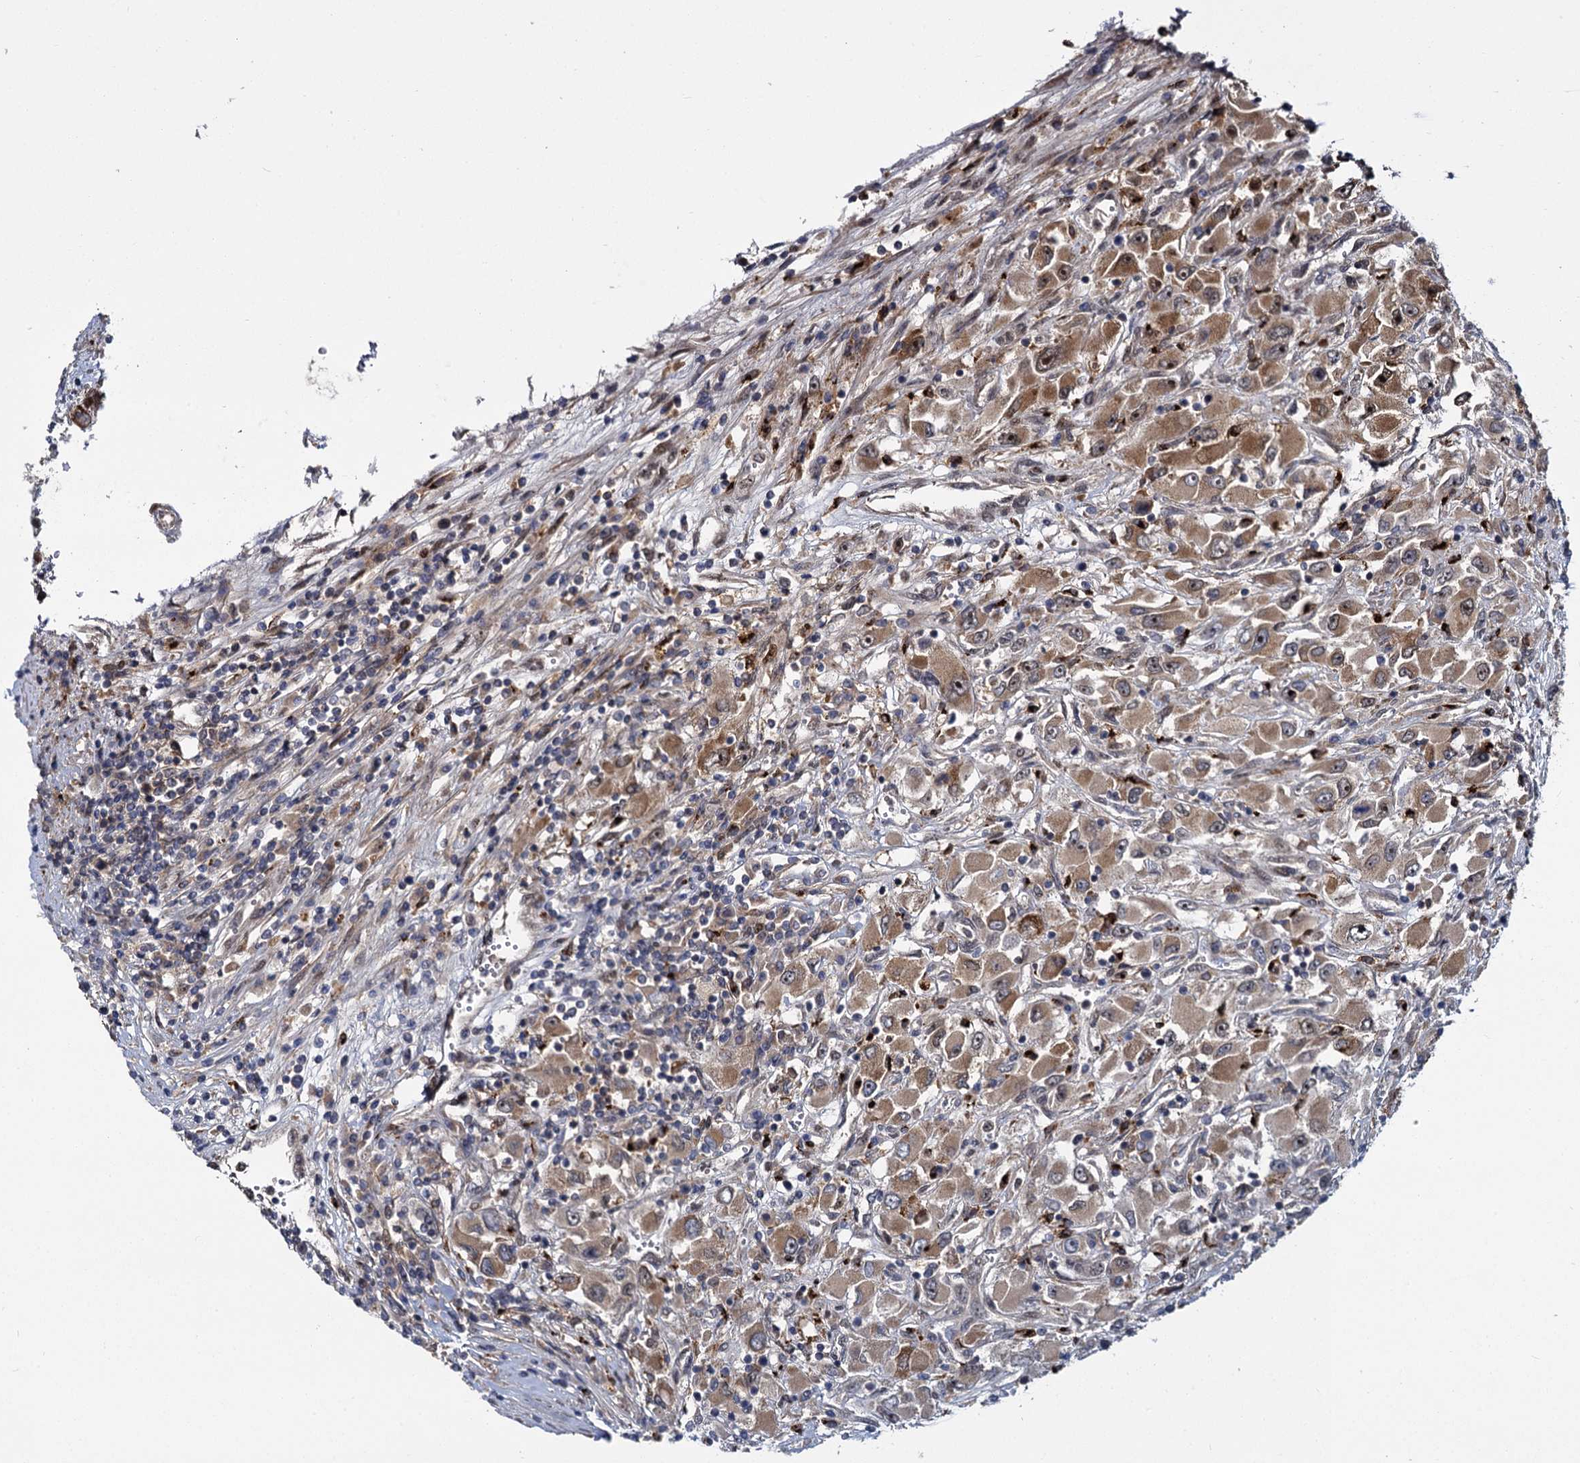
{"staining": {"intensity": "moderate", "quantity": ">75%", "location": "cytoplasmic/membranous"}, "tissue": "renal cancer", "cell_type": "Tumor cells", "image_type": "cancer", "snomed": [{"axis": "morphology", "description": "Adenocarcinoma, NOS"}, {"axis": "topography", "description": "Kidney"}], "caption": "A brown stain shows moderate cytoplasmic/membranous positivity of a protein in human renal cancer (adenocarcinoma) tumor cells.", "gene": "GAL3ST4", "patient": {"sex": "female", "age": 52}}